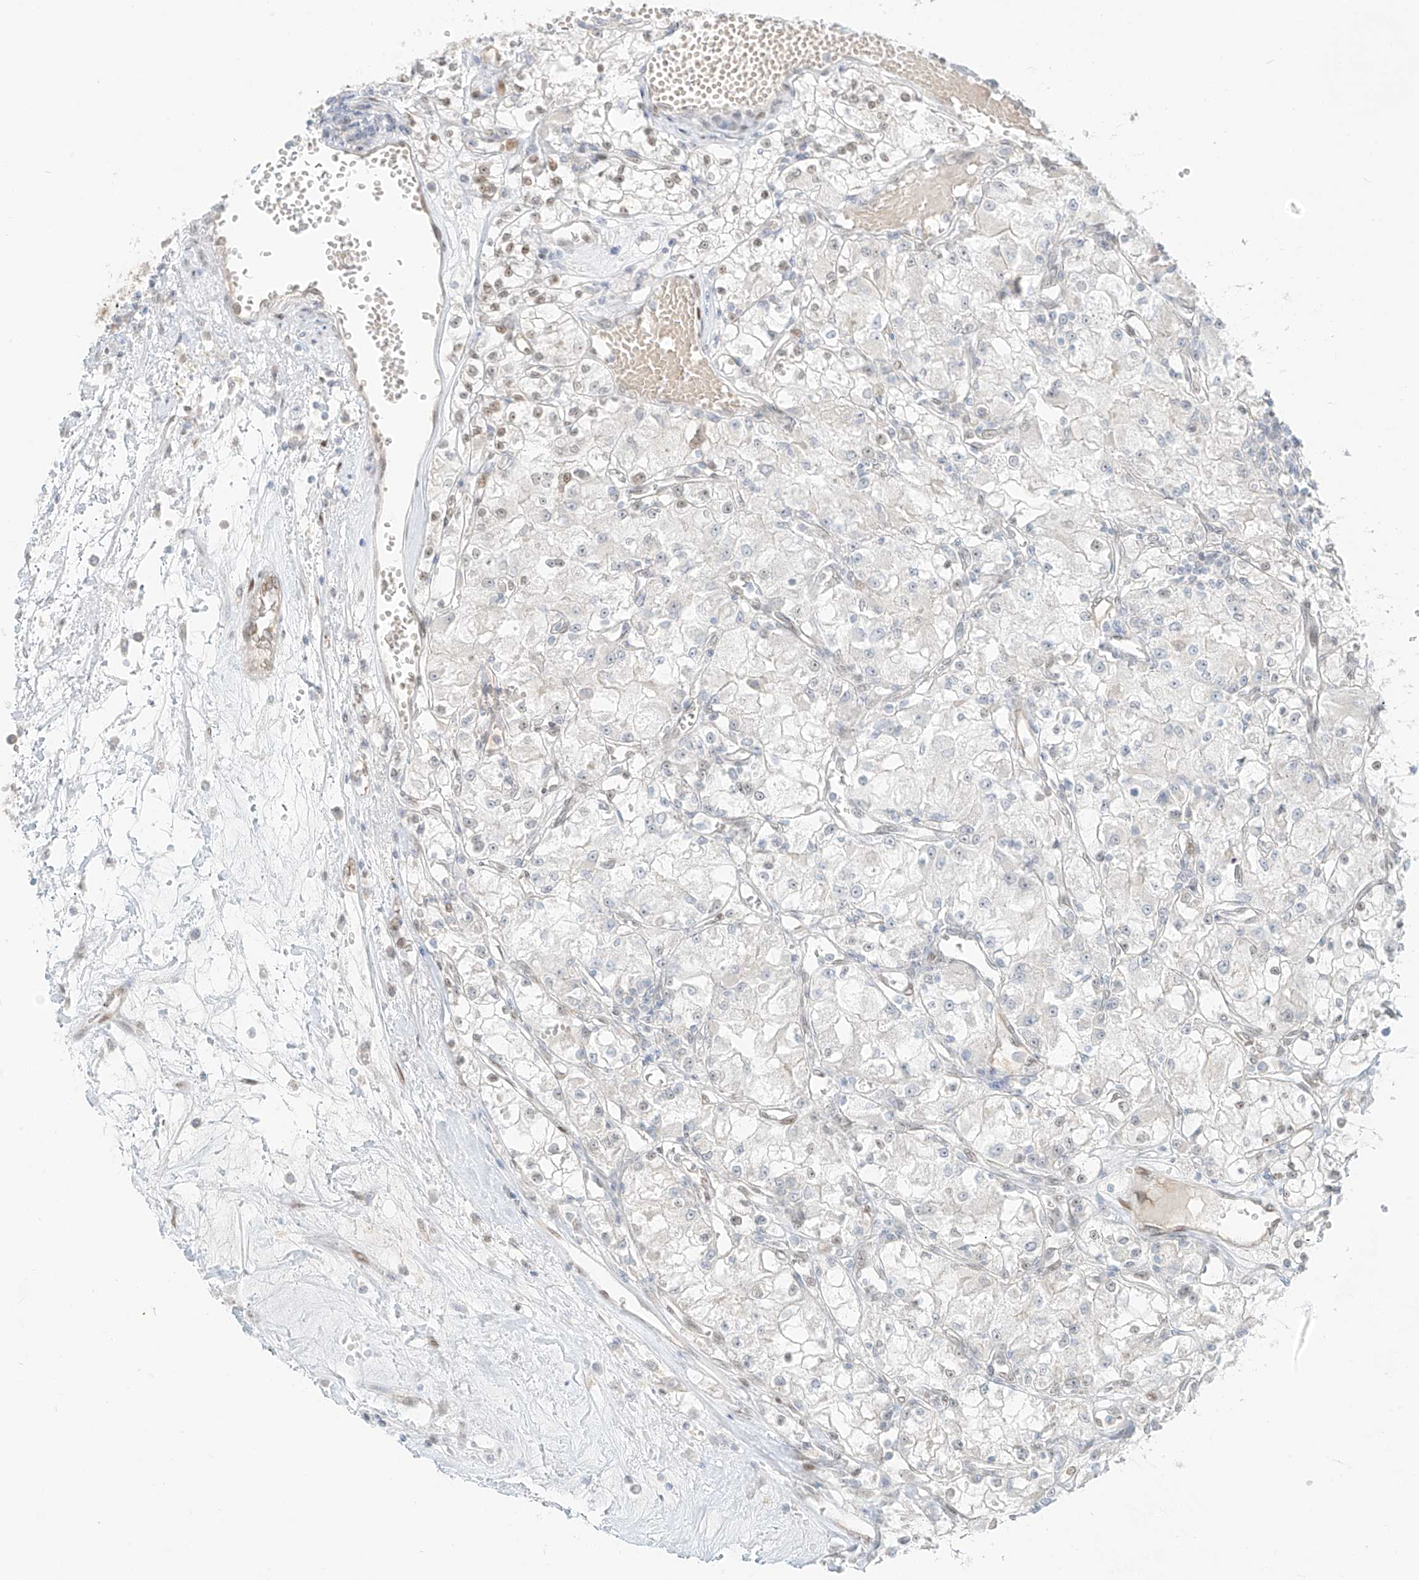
{"staining": {"intensity": "weak", "quantity": "<25%", "location": "nuclear"}, "tissue": "renal cancer", "cell_type": "Tumor cells", "image_type": "cancer", "snomed": [{"axis": "morphology", "description": "Adenocarcinoma, NOS"}, {"axis": "topography", "description": "Kidney"}], "caption": "Immunohistochemistry image of neoplastic tissue: human renal cancer stained with DAB (3,3'-diaminobenzidine) reveals no significant protein staining in tumor cells. The staining is performed using DAB (3,3'-diaminobenzidine) brown chromogen with nuclei counter-stained in using hematoxylin.", "gene": "ZNF774", "patient": {"sex": "female", "age": 59}}